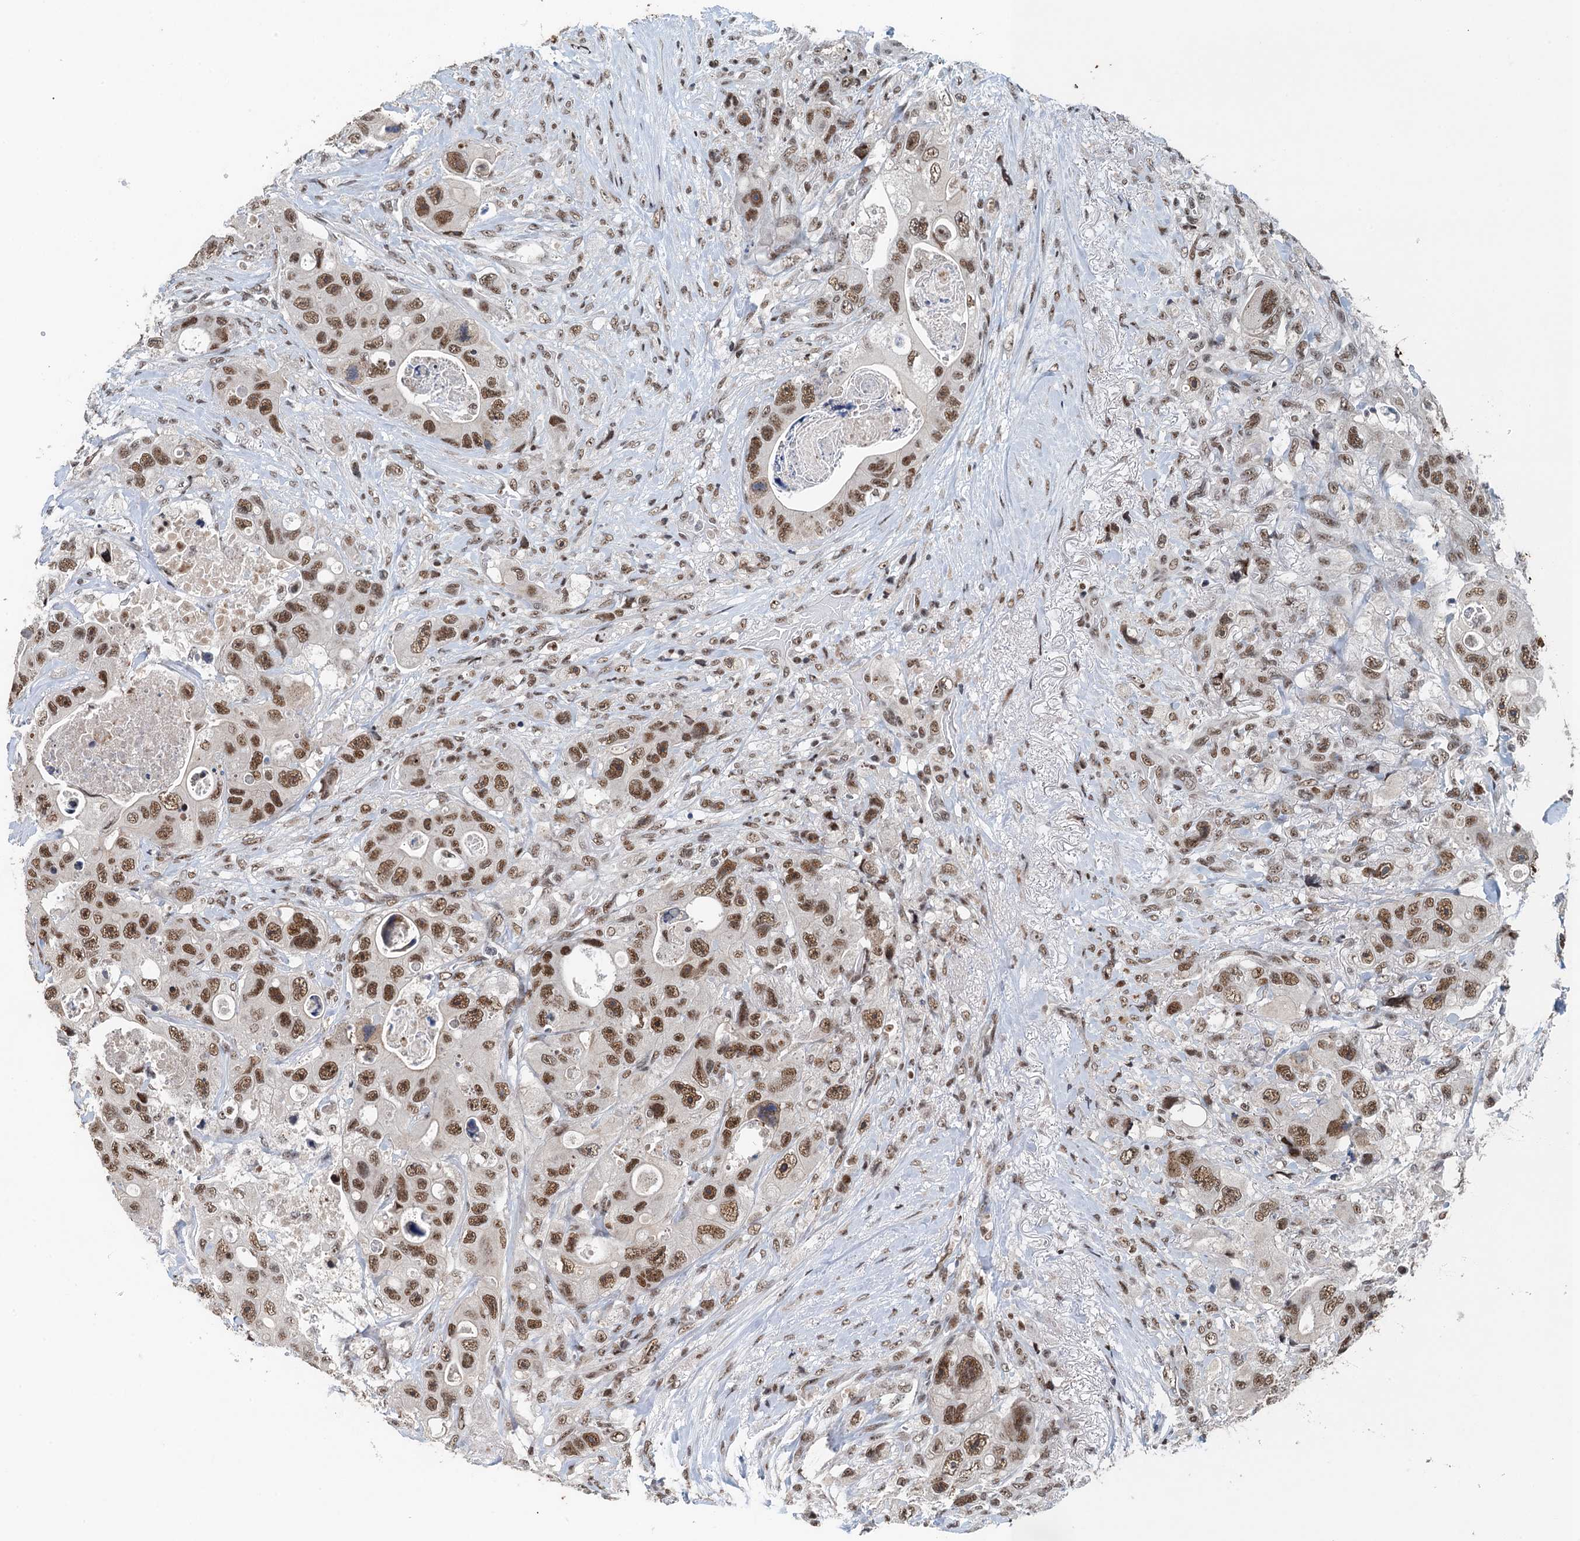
{"staining": {"intensity": "moderate", "quantity": ">75%", "location": "nuclear"}, "tissue": "colorectal cancer", "cell_type": "Tumor cells", "image_type": "cancer", "snomed": [{"axis": "morphology", "description": "Adenocarcinoma, NOS"}, {"axis": "topography", "description": "Colon"}], "caption": "Immunohistochemistry photomicrograph of human adenocarcinoma (colorectal) stained for a protein (brown), which exhibits medium levels of moderate nuclear positivity in about >75% of tumor cells.", "gene": "MTA3", "patient": {"sex": "female", "age": 46}}